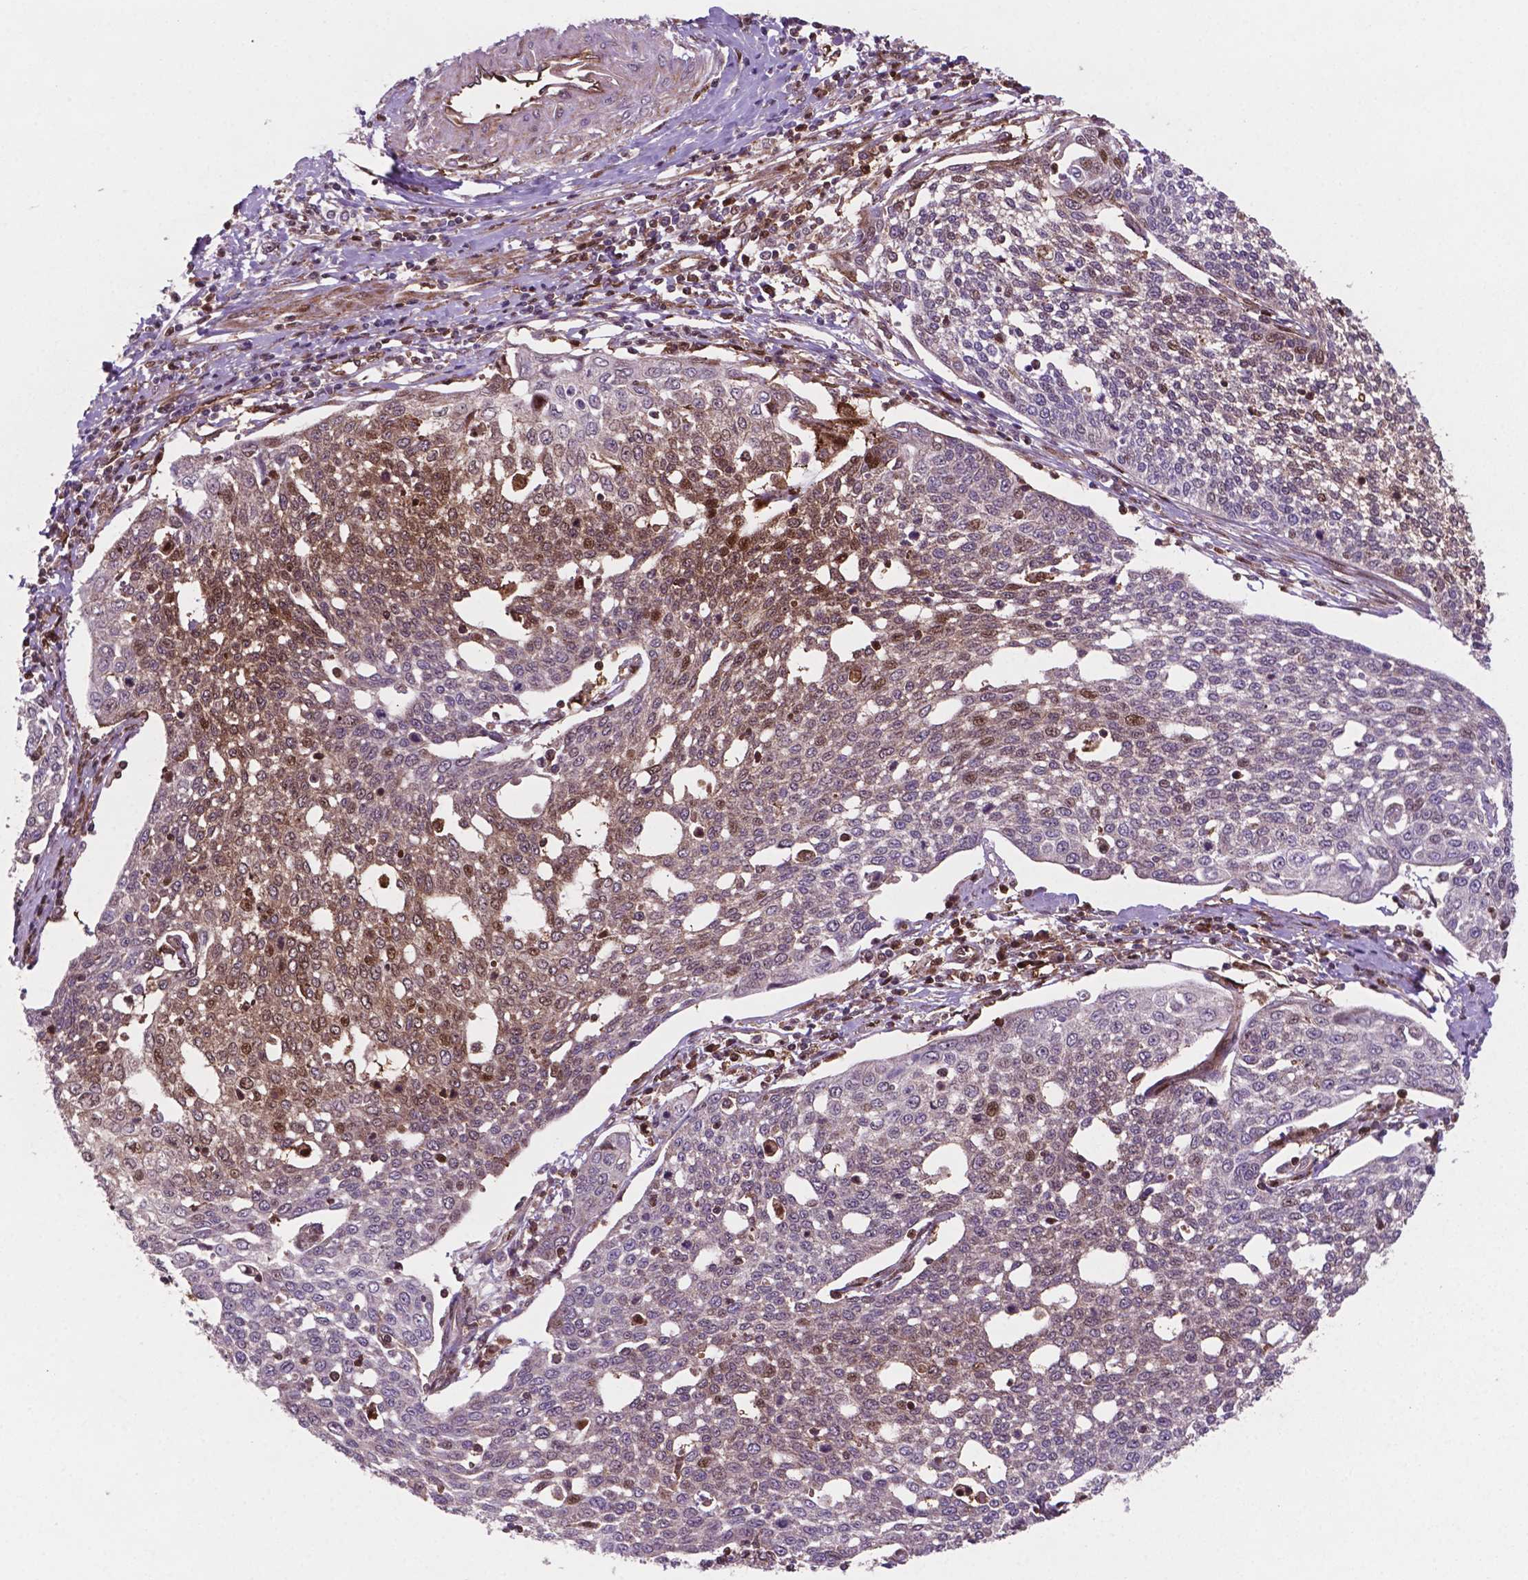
{"staining": {"intensity": "moderate", "quantity": "<25%", "location": "nuclear"}, "tissue": "cervical cancer", "cell_type": "Tumor cells", "image_type": "cancer", "snomed": [{"axis": "morphology", "description": "Squamous cell carcinoma, NOS"}, {"axis": "topography", "description": "Cervix"}], "caption": "Immunohistochemistry (DAB) staining of squamous cell carcinoma (cervical) shows moderate nuclear protein expression in approximately <25% of tumor cells. Ihc stains the protein of interest in brown and the nuclei are stained blue.", "gene": "LDHA", "patient": {"sex": "female", "age": 34}}